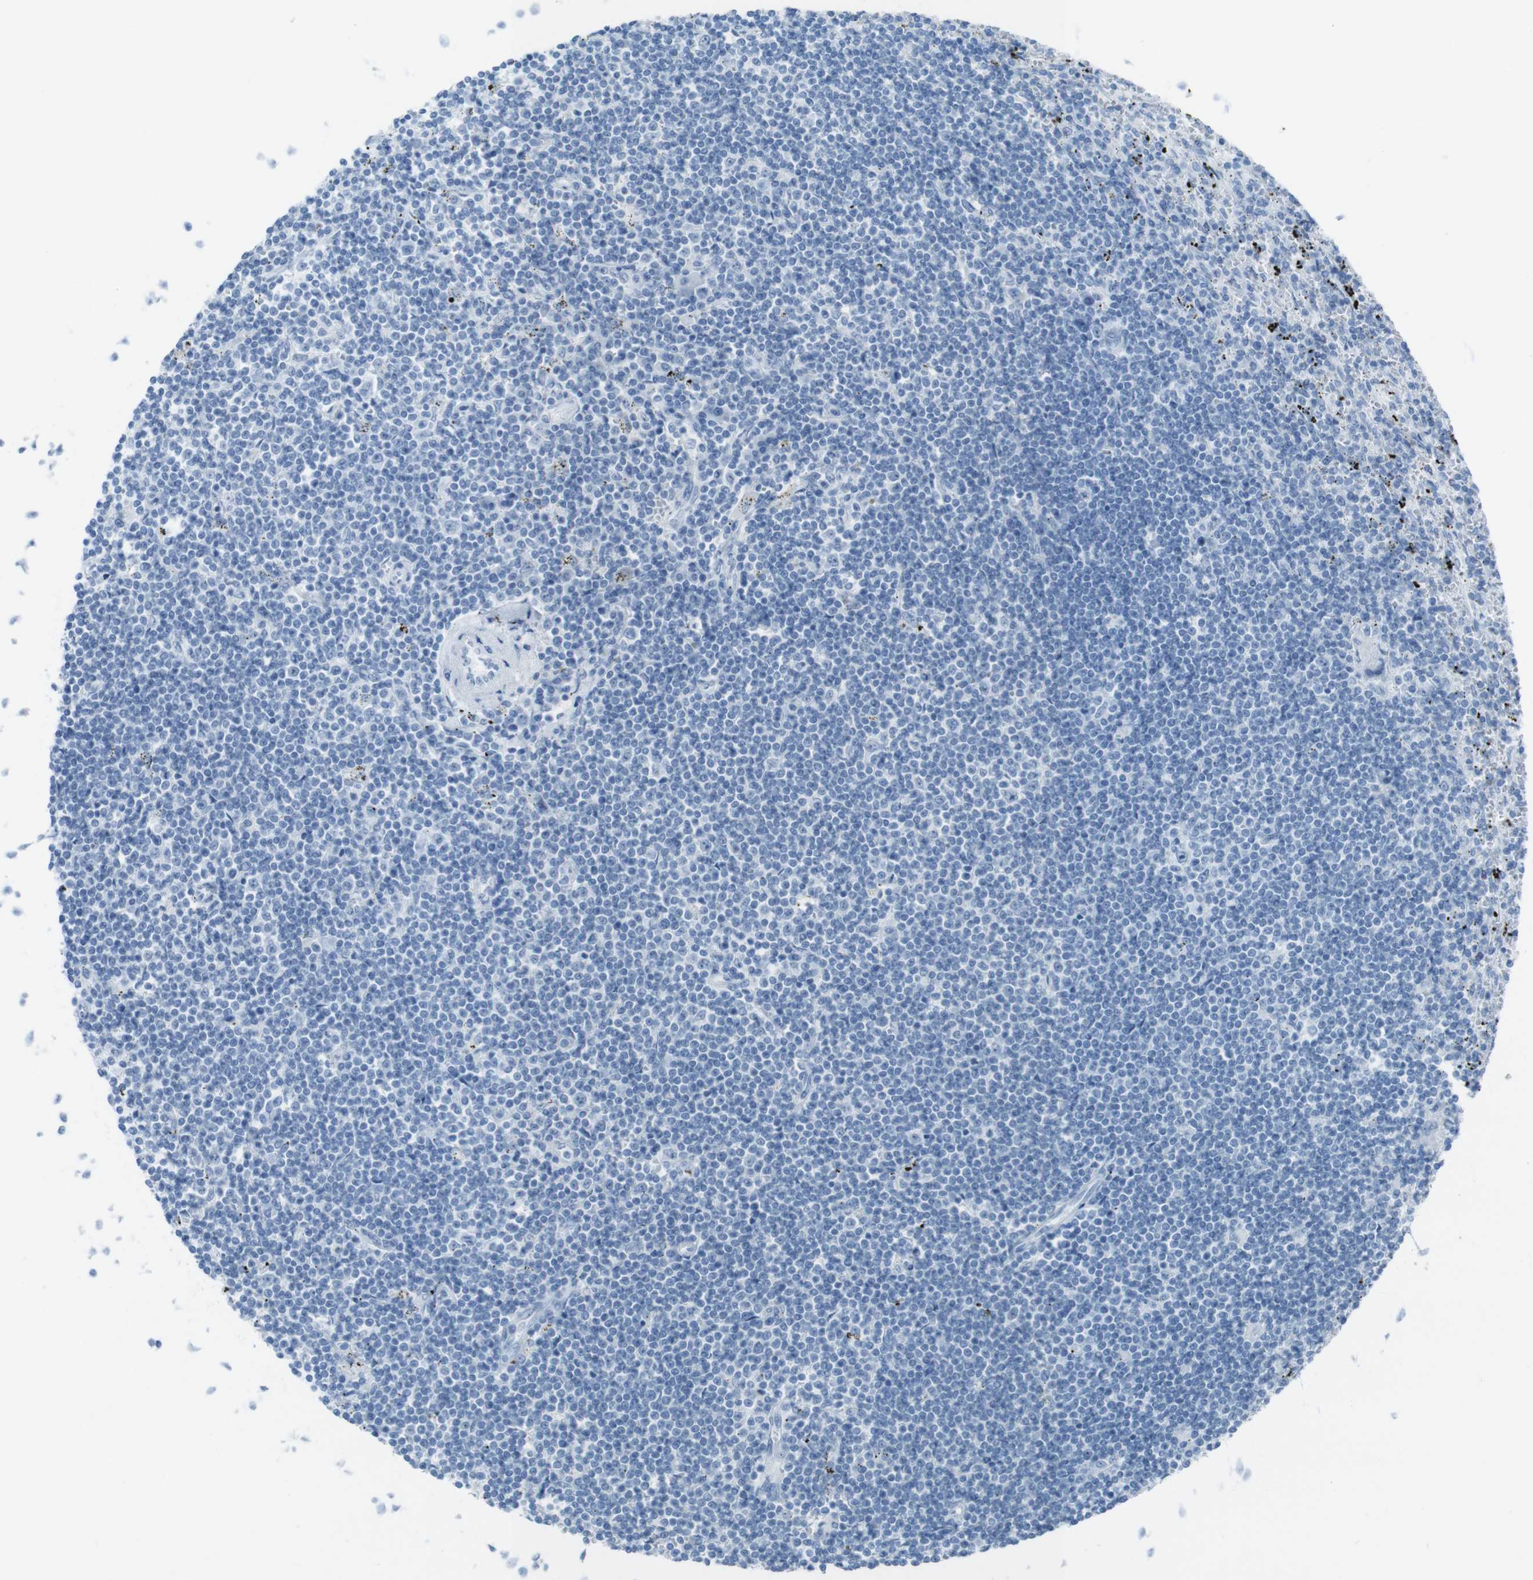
{"staining": {"intensity": "negative", "quantity": "none", "location": "none"}, "tissue": "lymphoma", "cell_type": "Tumor cells", "image_type": "cancer", "snomed": [{"axis": "morphology", "description": "Malignant lymphoma, non-Hodgkin's type, Low grade"}, {"axis": "topography", "description": "Spleen"}], "caption": "IHC of low-grade malignant lymphoma, non-Hodgkin's type reveals no expression in tumor cells.", "gene": "TMEM207", "patient": {"sex": "male", "age": 76}}